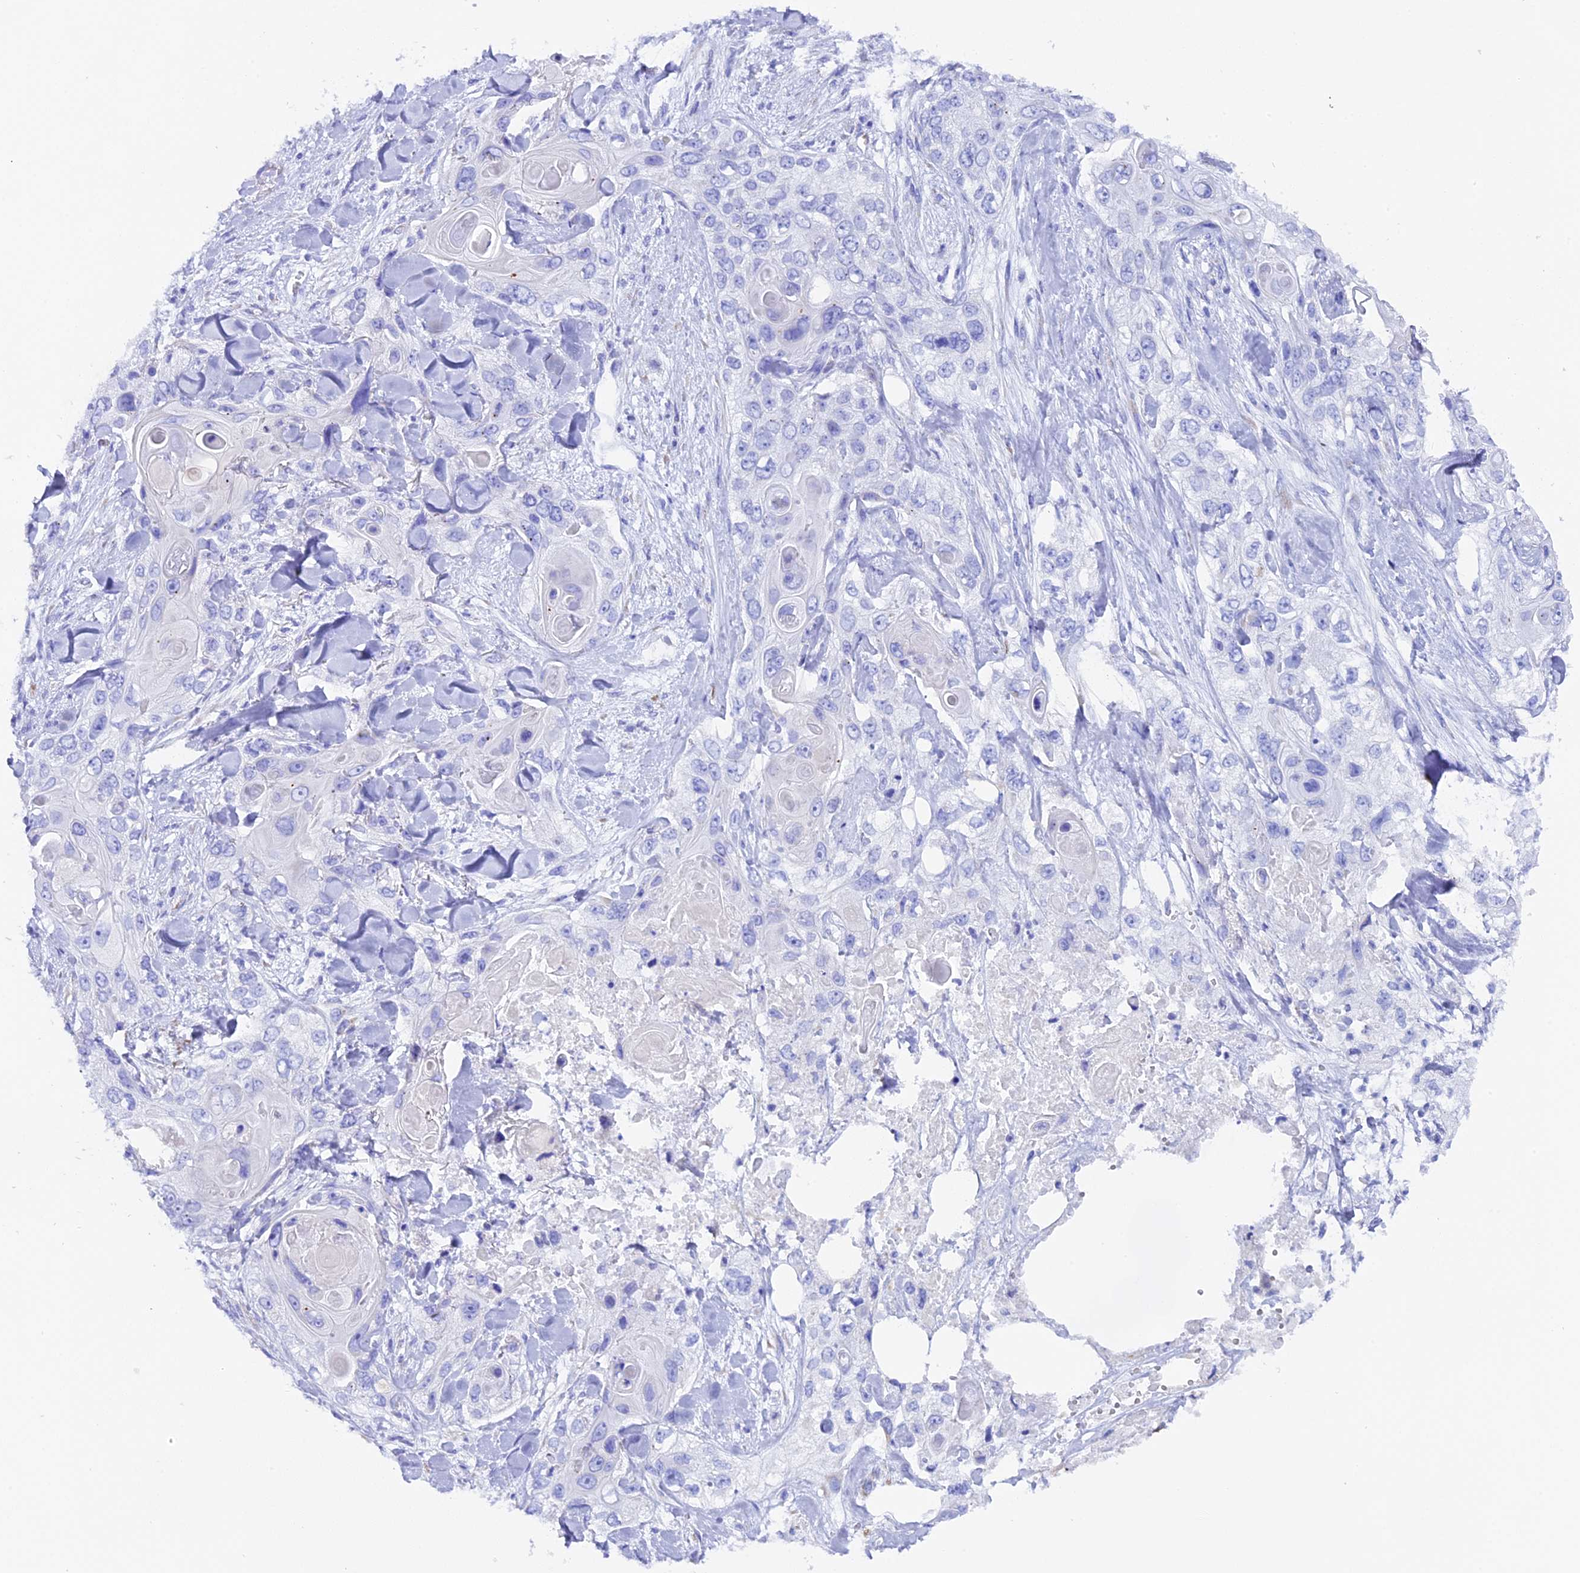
{"staining": {"intensity": "negative", "quantity": "none", "location": "none"}, "tissue": "skin cancer", "cell_type": "Tumor cells", "image_type": "cancer", "snomed": [{"axis": "morphology", "description": "Normal tissue, NOS"}, {"axis": "morphology", "description": "Squamous cell carcinoma, NOS"}, {"axis": "topography", "description": "Skin"}], "caption": "High power microscopy histopathology image of an IHC histopathology image of skin cancer (squamous cell carcinoma), revealing no significant staining in tumor cells. (DAB (3,3'-diaminobenzidine) IHC visualized using brightfield microscopy, high magnification).", "gene": "FKBP11", "patient": {"sex": "male", "age": 72}}